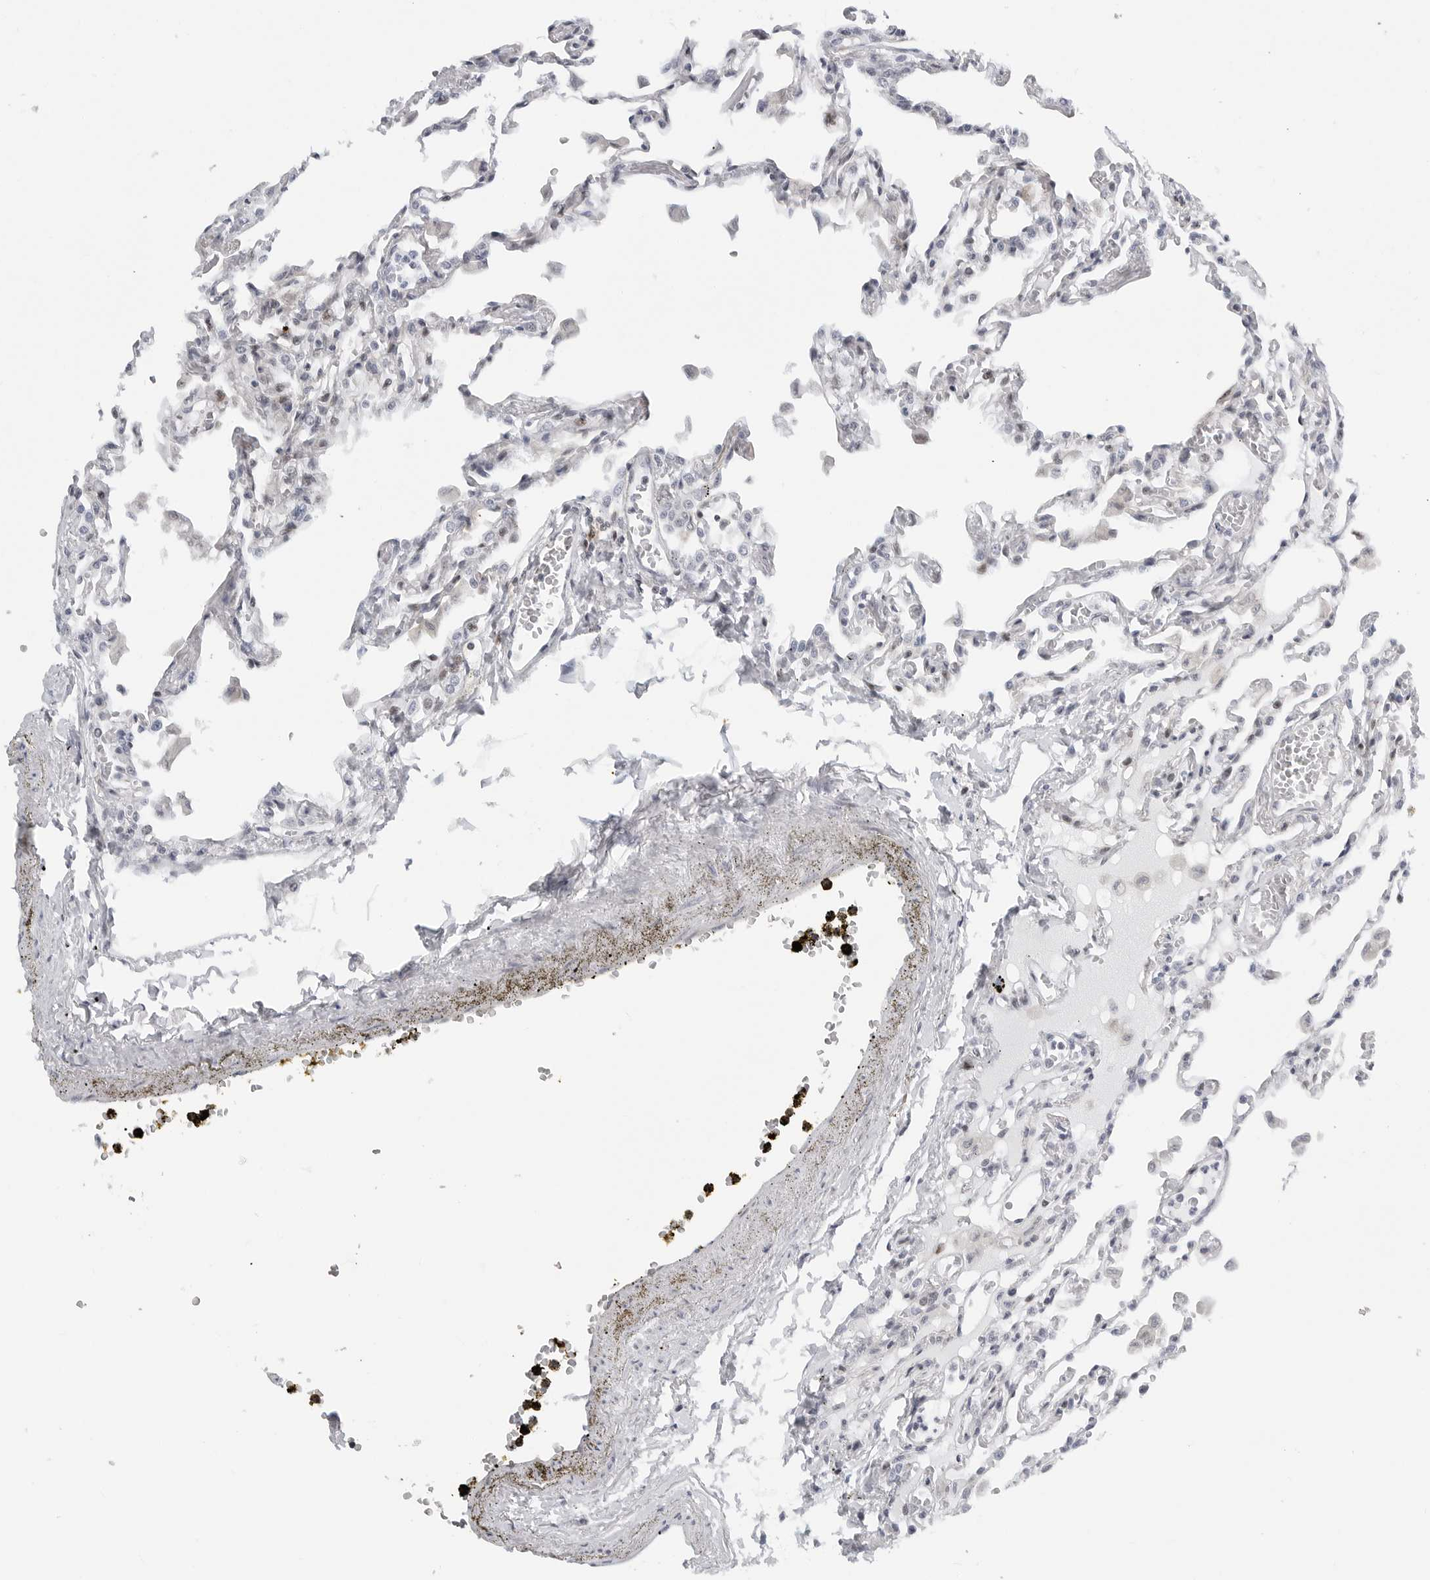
{"staining": {"intensity": "negative", "quantity": "none", "location": "none"}, "tissue": "lung", "cell_type": "Alveolar cells", "image_type": "normal", "snomed": [{"axis": "morphology", "description": "Normal tissue, NOS"}, {"axis": "topography", "description": "Bronchus"}, {"axis": "topography", "description": "Lung"}], "caption": "Human lung stained for a protein using immunohistochemistry (IHC) displays no expression in alveolar cells.", "gene": "FAM135B", "patient": {"sex": "female", "age": 49}}